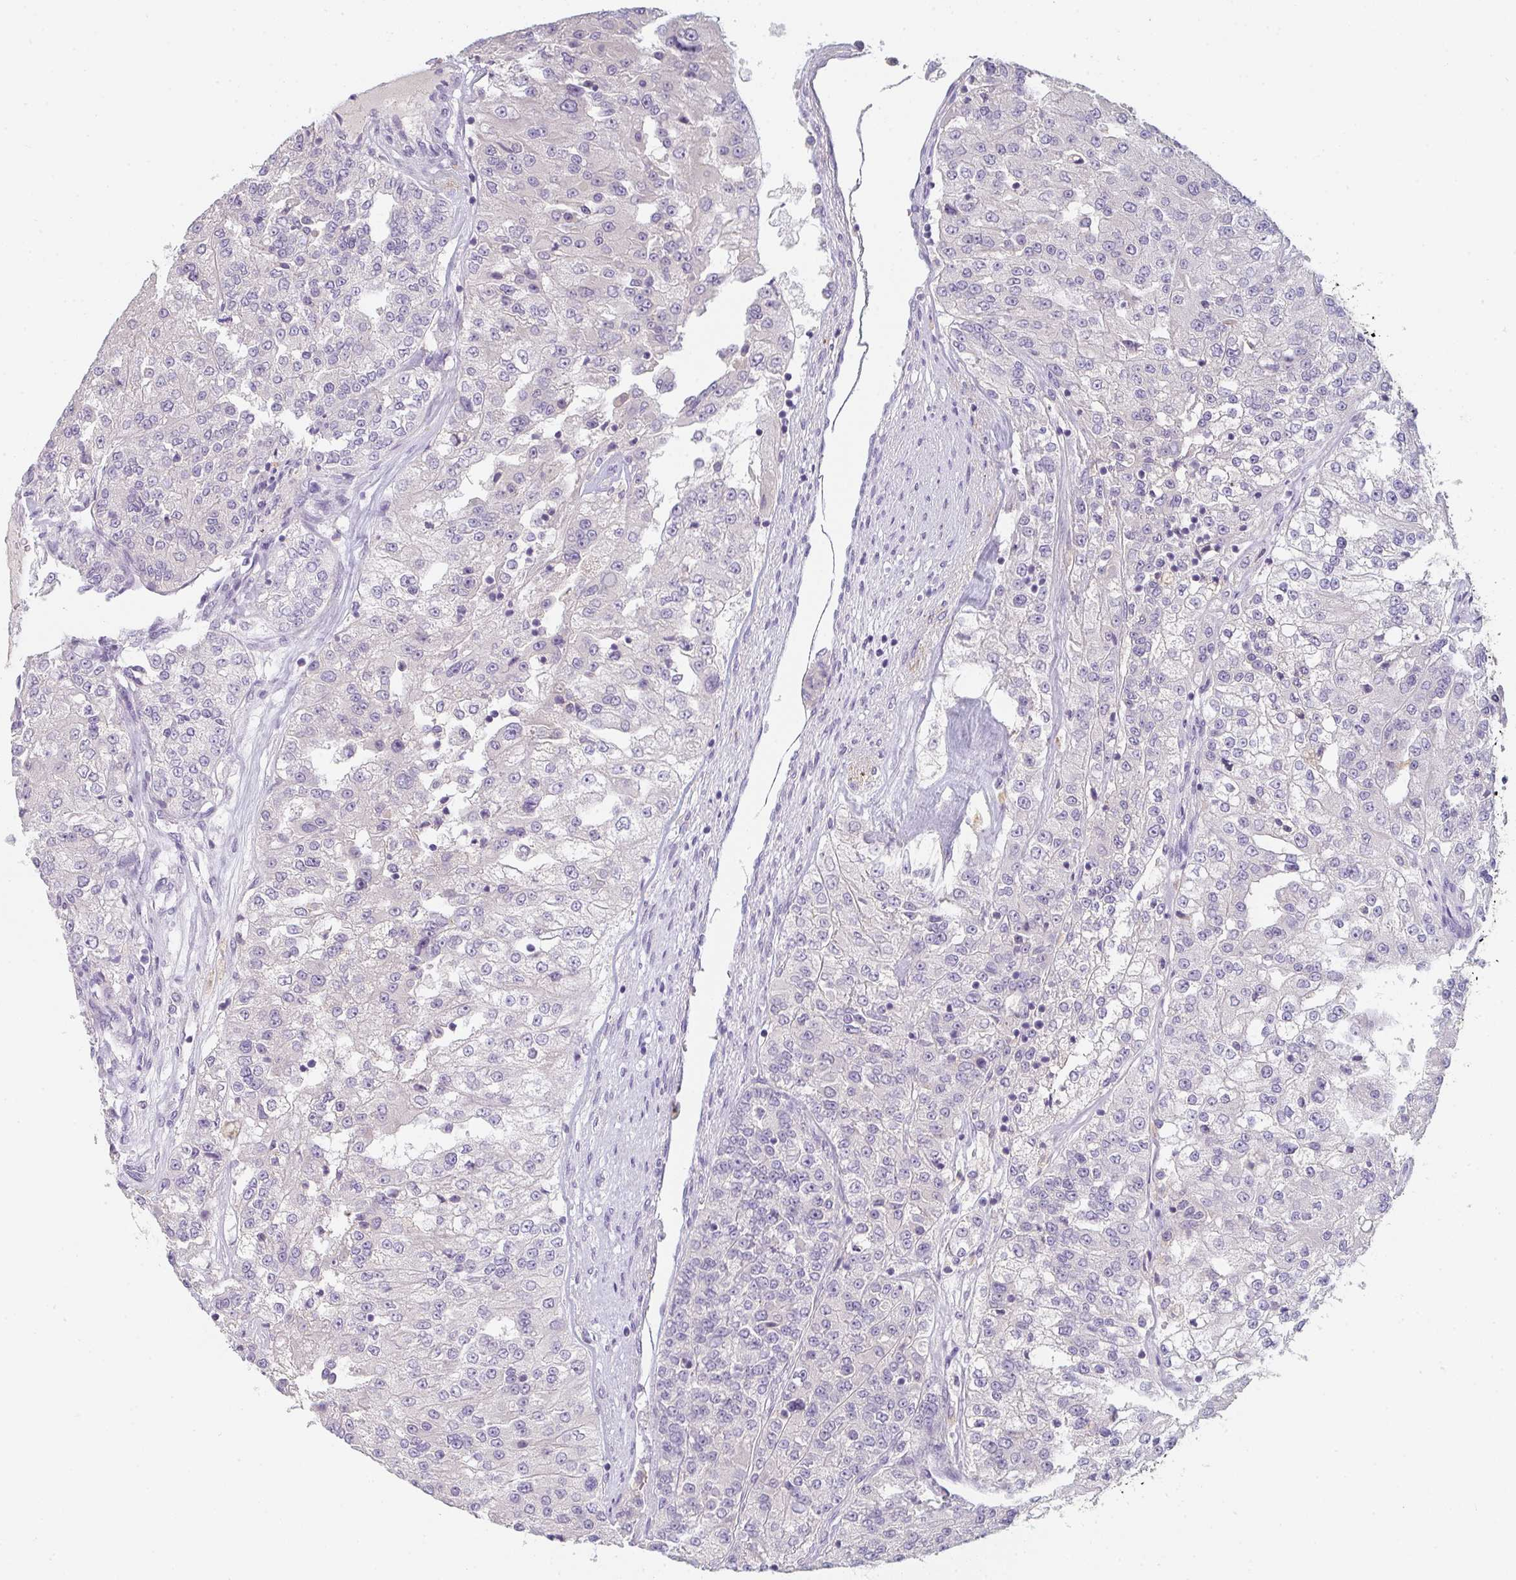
{"staining": {"intensity": "negative", "quantity": "none", "location": "none"}, "tissue": "renal cancer", "cell_type": "Tumor cells", "image_type": "cancer", "snomed": [{"axis": "morphology", "description": "Adenocarcinoma, NOS"}, {"axis": "topography", "description": "Kidney"}], "caption": "An immunohistochemistry (IHC) photomicrograph of renal cancer is shown. There is no staining in tumor cells of renal cancer. (DAB immunohistochemistry with hematoxylin counter stain).", "gene": "C1QTNF8", "patient": {"sex": "female", "age": 63}}